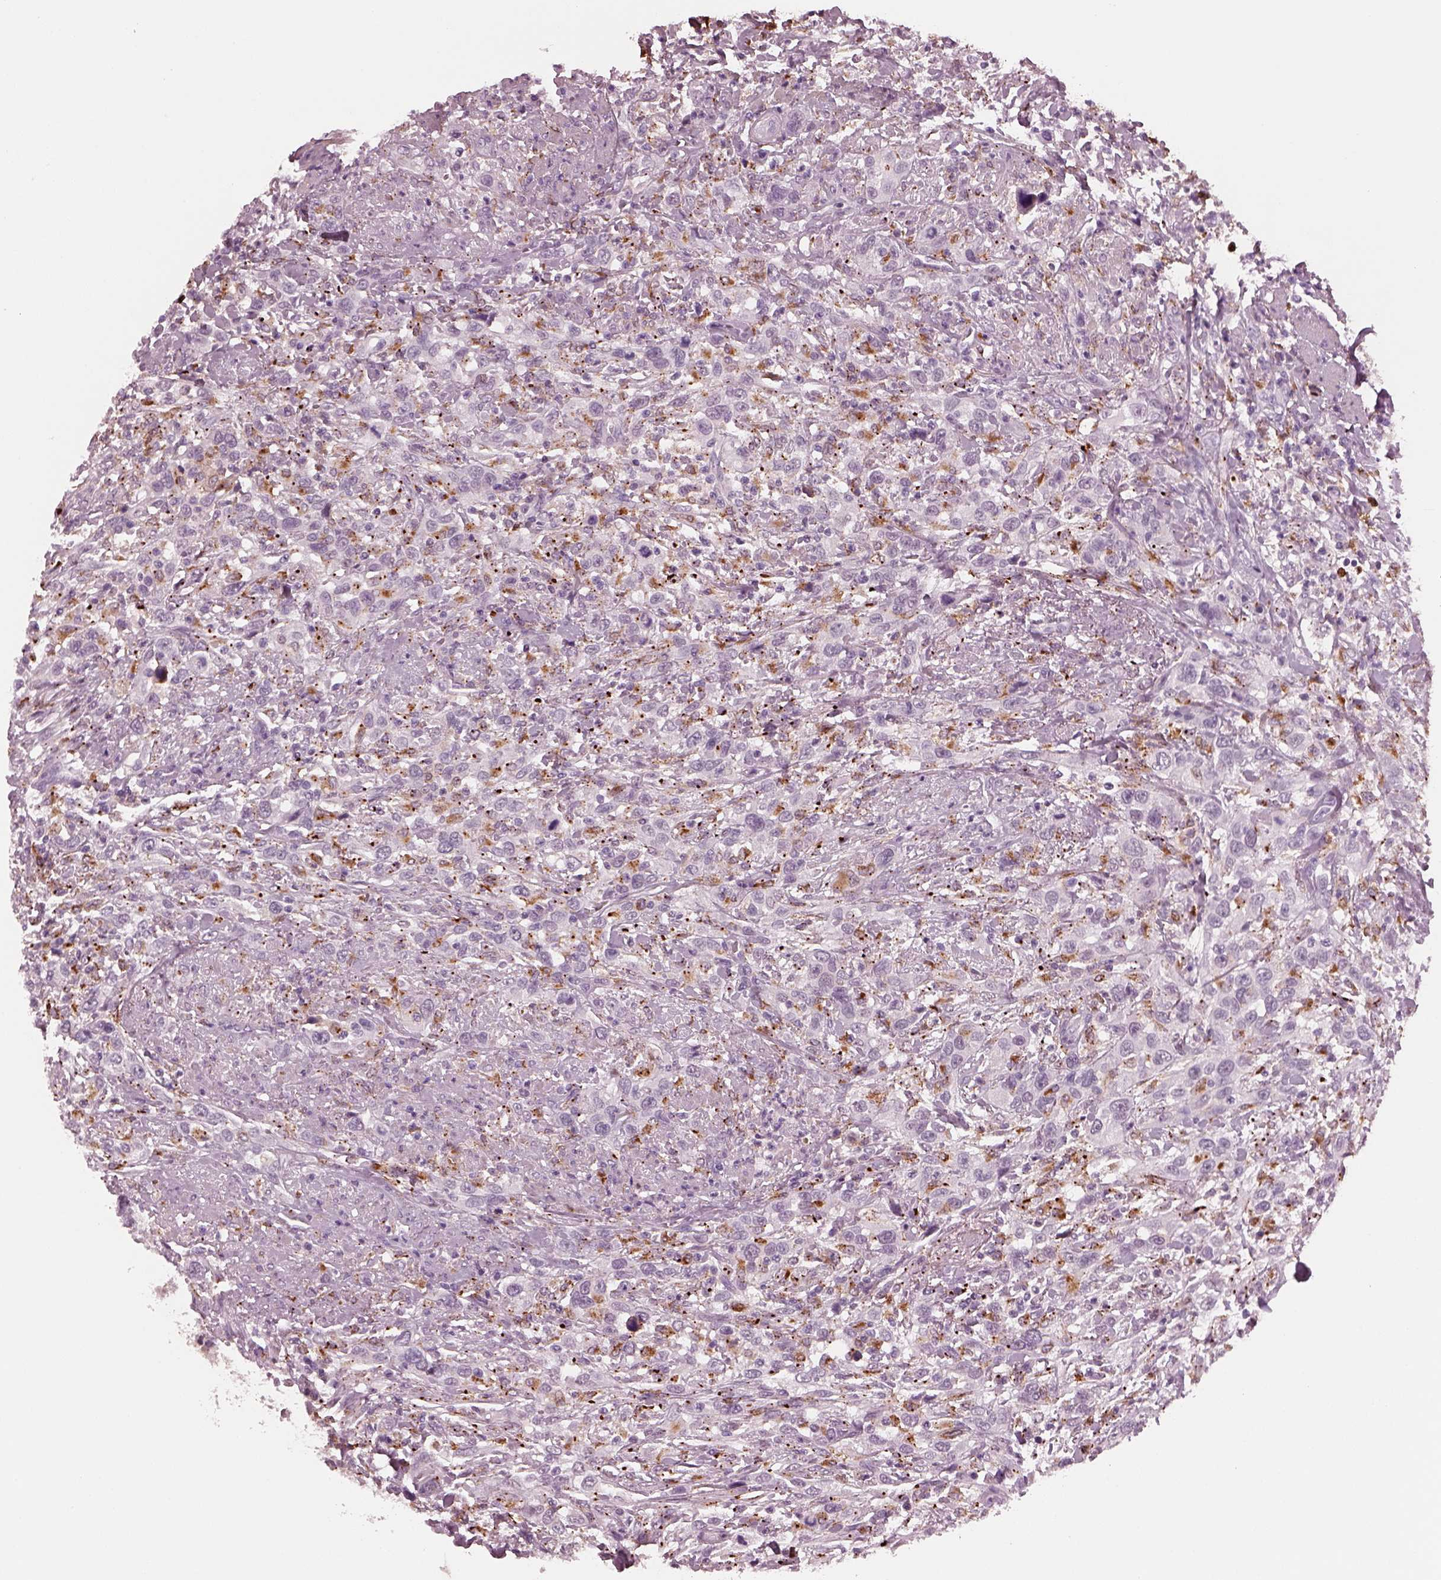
{"staining": {"intensity": "negative", "quantity": "none", "location": "none"}, "tissue": "urothelial cancer", "cell_type": "Tumor cells", "image_type": "cancer", "snomed": [{"axis": "morphology", "description": "Urothelial carcinoma, NOS"}, {"axis": "morphology", "description": "Urothelial carcinoma, High grade"}, {"axis": "topography", "description": "Urinary bladder"}], "caption": "This photomicrograph is of transitional cell carcinoma stained with immunohistochemistry to label a protein in brown with the nuclei are counter-stained blue. There is no positivity in tumor cells.", "gene": "SLAMF8", "patient": {"sex": "female", "age": 64}}